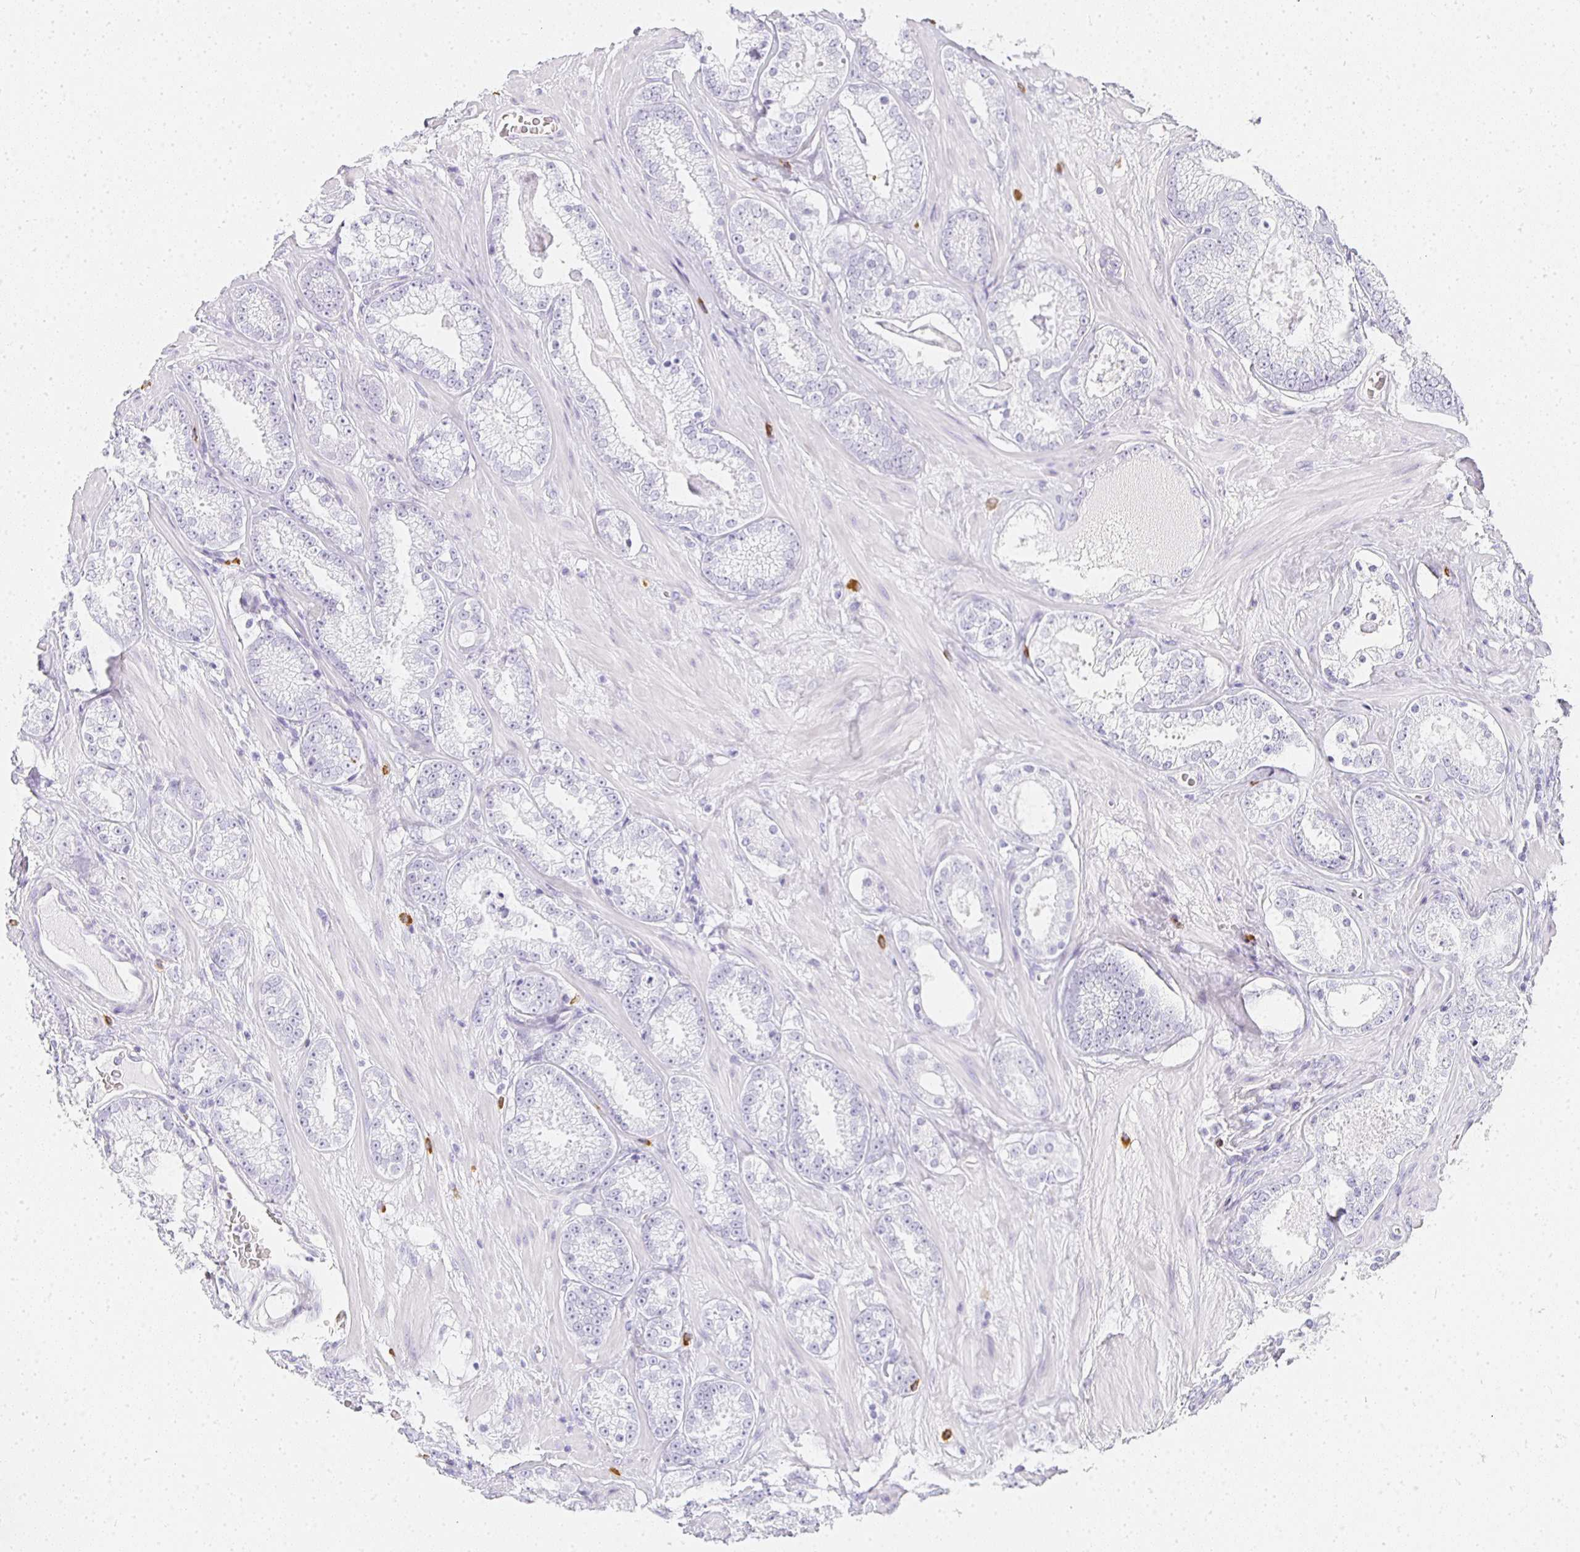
{"staining": {"intensity": "negative", "quantity": "none", "location": "none"}, "tissue": "prostate cancer", "cell_type": "Tumor cells", "image_type": "cancer", "snomed": [{"axis": "morphology", "description": "Adenocarcinoma, High grade"}, {"axis": "topography", "description": "Prostate"}], "caption": "This is an IHC image of prostate cancer. There is no positivity in tumor cells.", "gene": "TPSD1", "patient": {"sex": "male", "age": 66}}